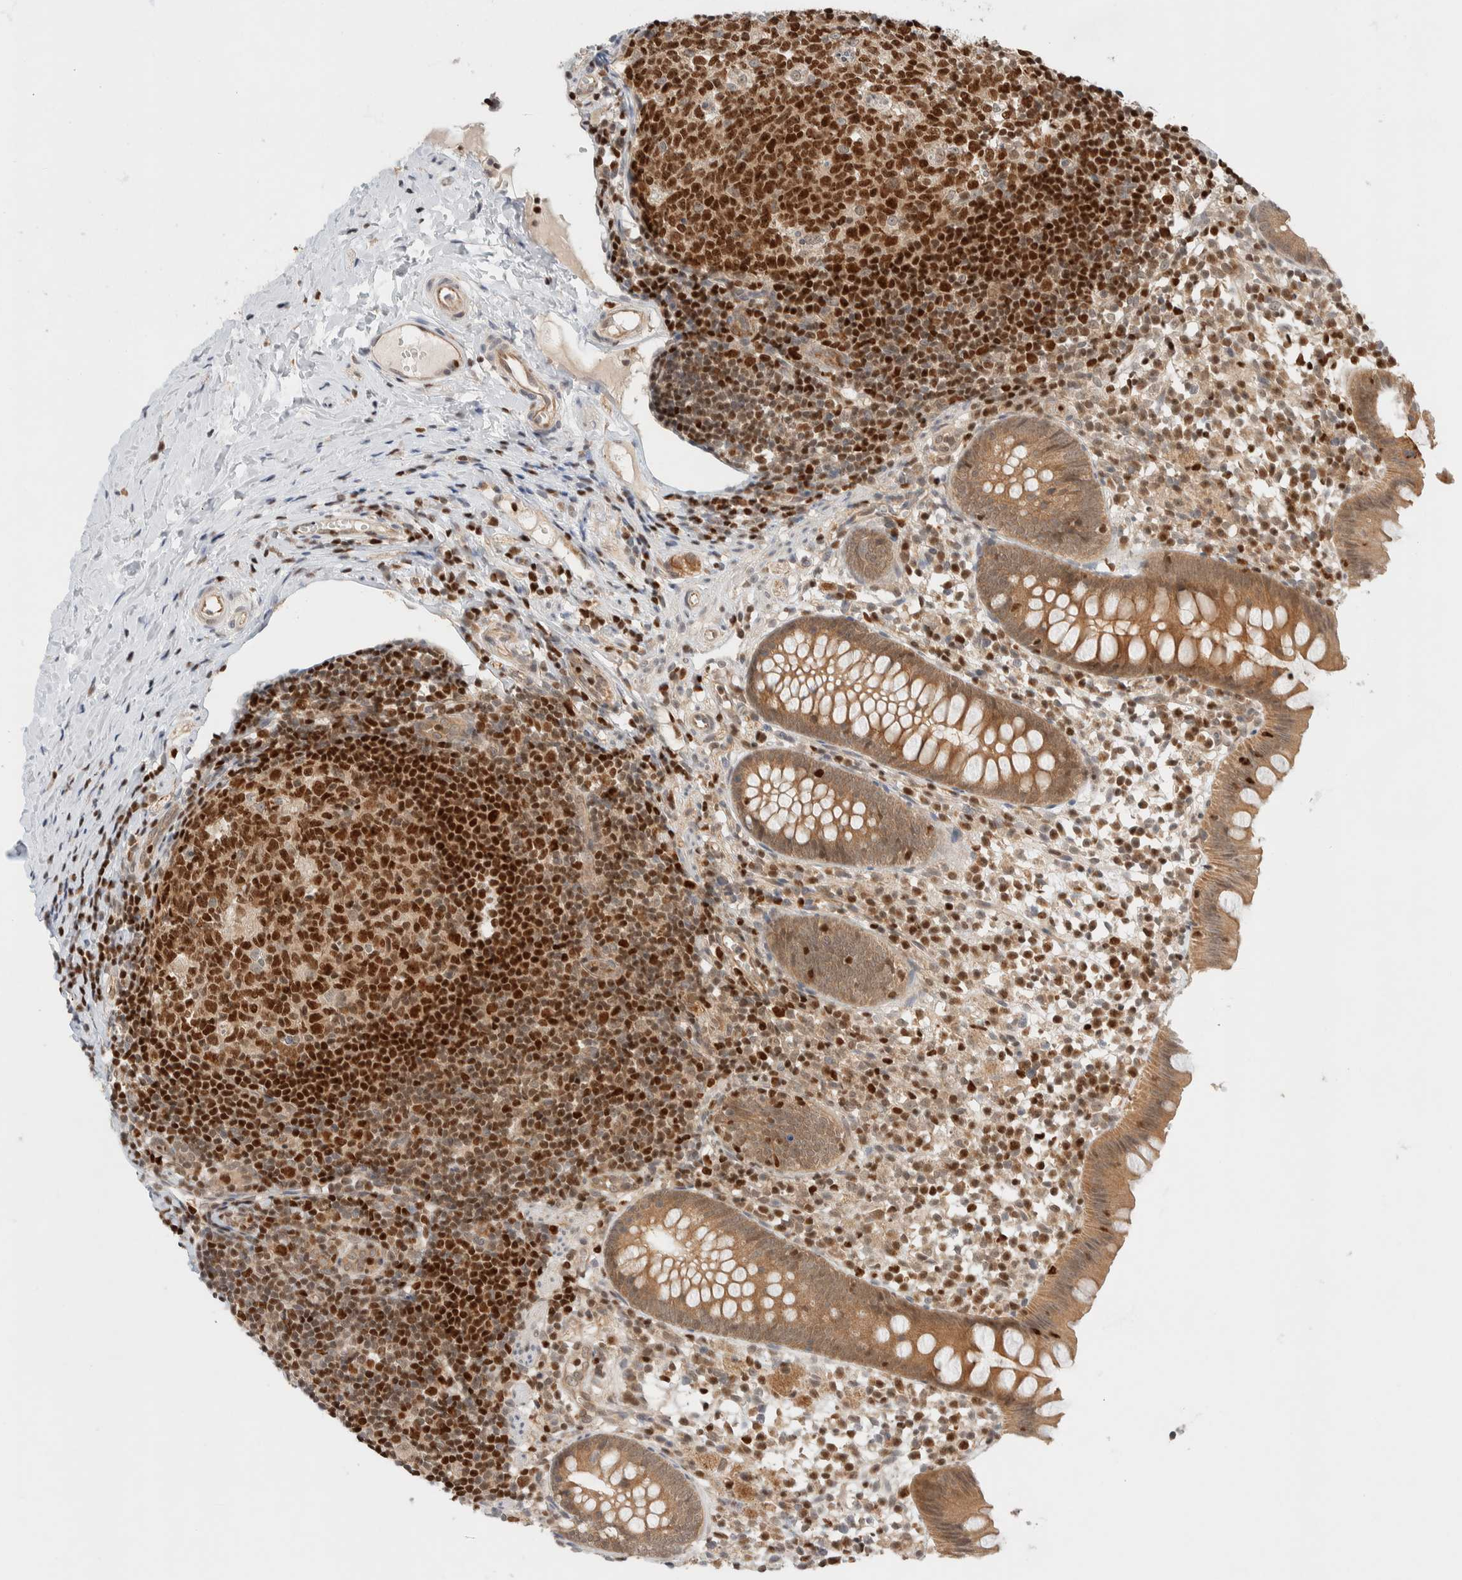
{"staining": {"intensity": "moderate", "quantity": ">75%", "location": "cytoplasmic/membranous"}, "tissue": "appendix", "cell_type": "Glandular cells", "image_type": "normal", "snomed": [{"axis": "morphology", "description": "Normal tissue, NOS"}, {"axis": "topography", "description": "Appendix"}], "caption": "Brown immunohistochemical staining in unremarkable human appendix exhibits moderate cytoplasmic/membranous staining in approximately >75% of glandular cells.", "gene": "C8orf76", "patient": {"sex": "female", "age": 20}}